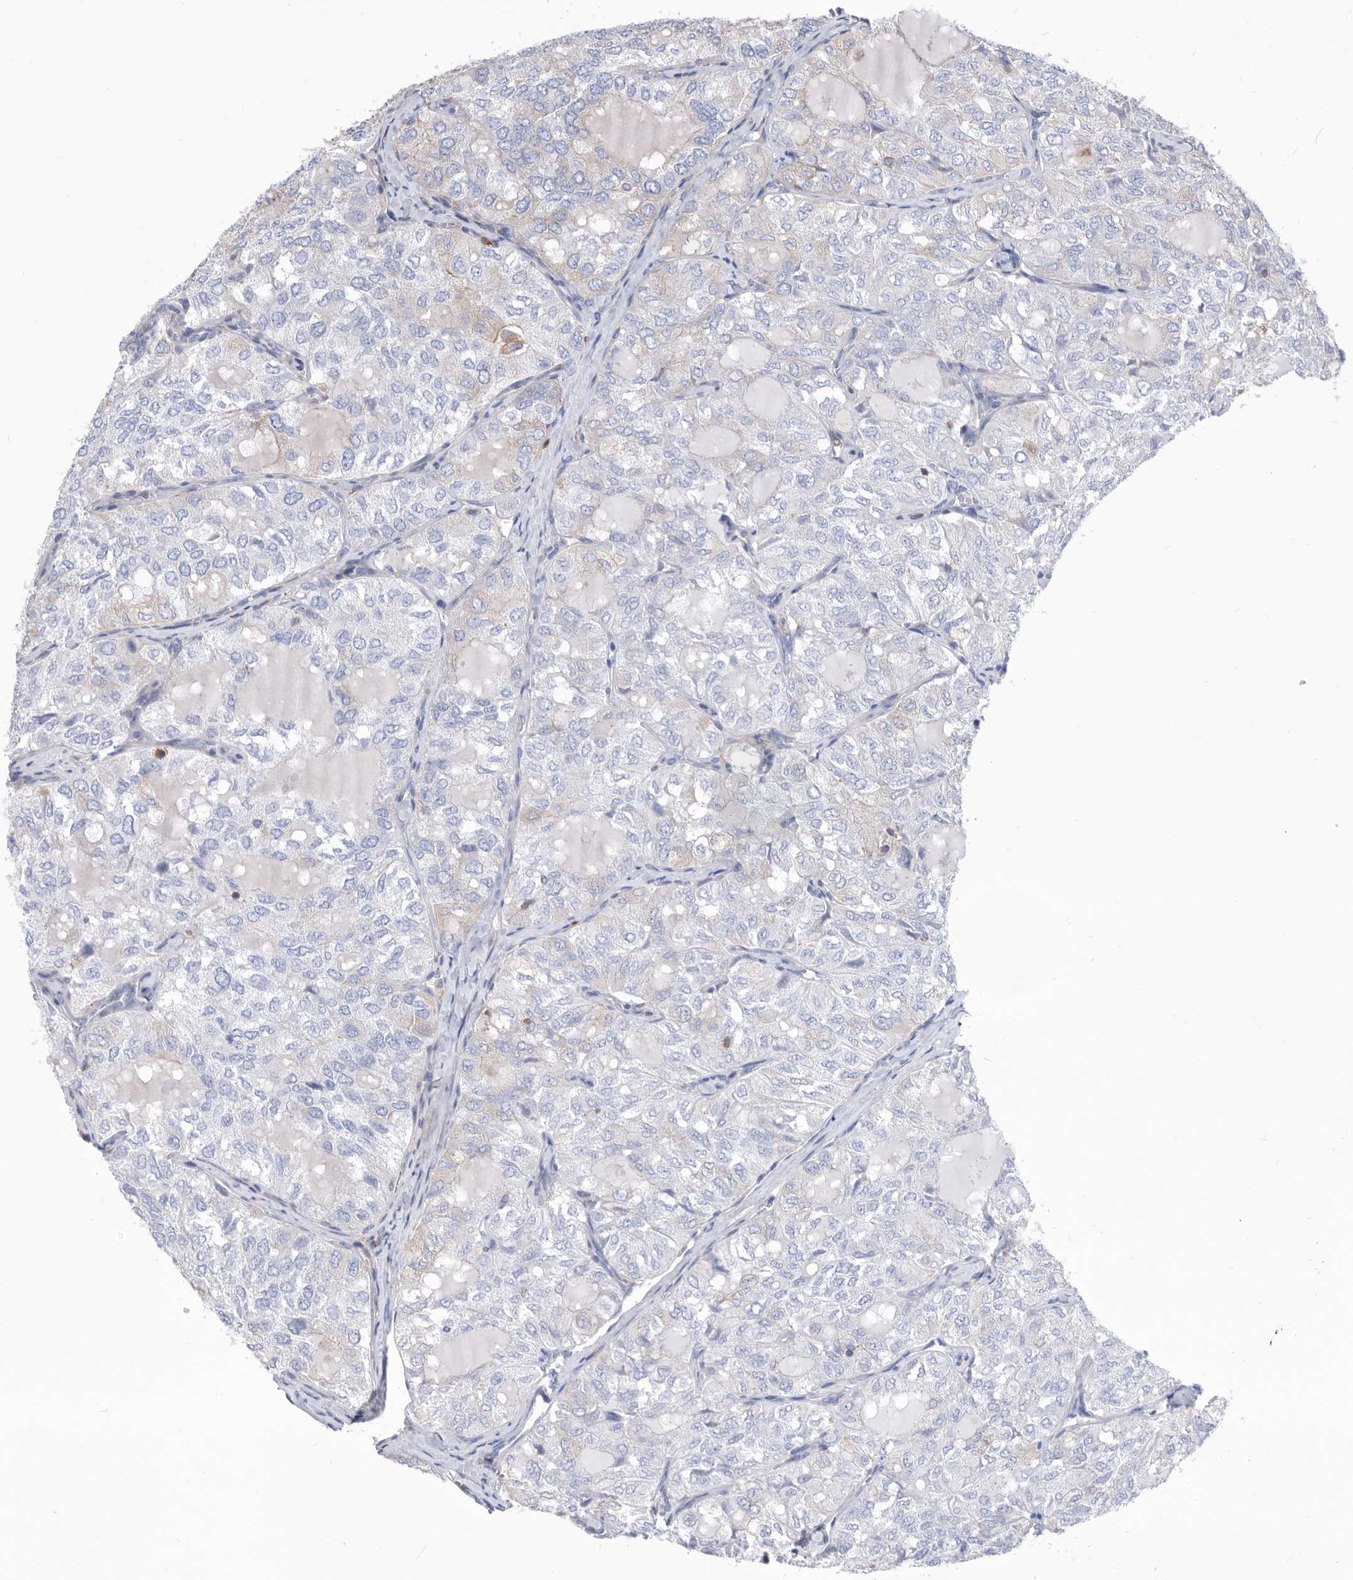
{"staining": {"intensity": "weak", "quantity": "<25%", "location": "cytoplasmic/membranous"}, "tissue": "thyroid cancer", "cell_type": "Tumor cells", "image_type": "cancer", "snomed": [{"axis": "morphology", "description": "Follicular adenoma carcinoma, NOS"}, {"axis": "topography", "description": "Thyroid gland"}], "caption": "This is an immunohistochemistry (IHC) histopathology image of follicular adenoma carcinoma (thyroid). There is no staining in tumor cells.", "gene": "SMG7", "patient": {"sex": "male", "age": 75}}